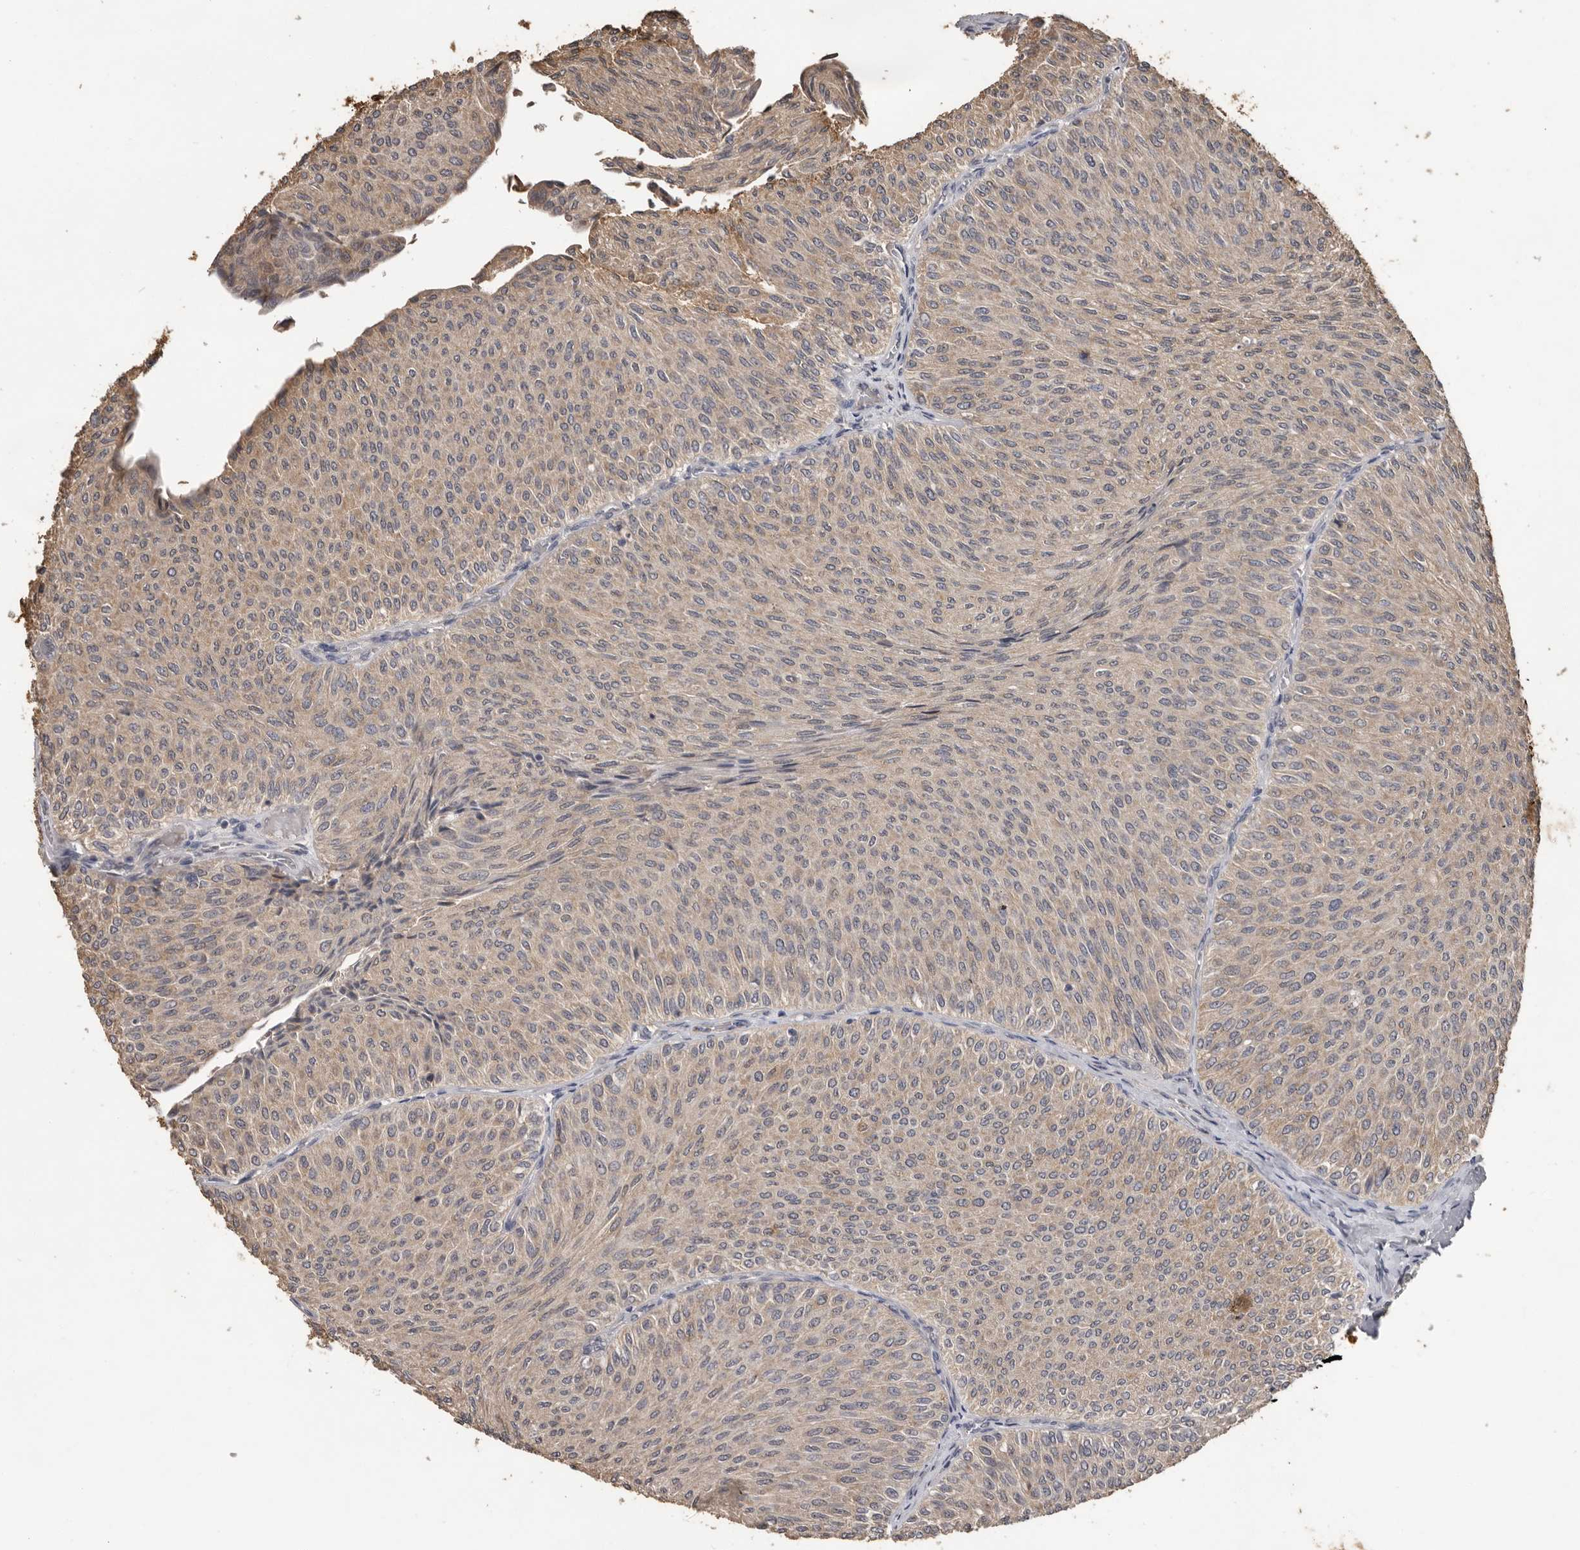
{"staining": {"intensity": "weak", "quantity": ">75%", "location": "cytoplasmic/membranous"}, "tissue": "urothelial cancer", "cell_type": "Tumor cells", "image_type": "cancer", "snomed": [{"axis": "morphology", "description": "Urothelial carcinoma, Low grade"}, {"axis": "topography", "description": "Urinary bladder"}], "caption": "Low-grade urothelial carcinoma stained for a protein shows weak cytoplasmic/membranous positivity in tumor cells.", "gene": "MTF1", "patient": {"sex": "male", "age": 78}}